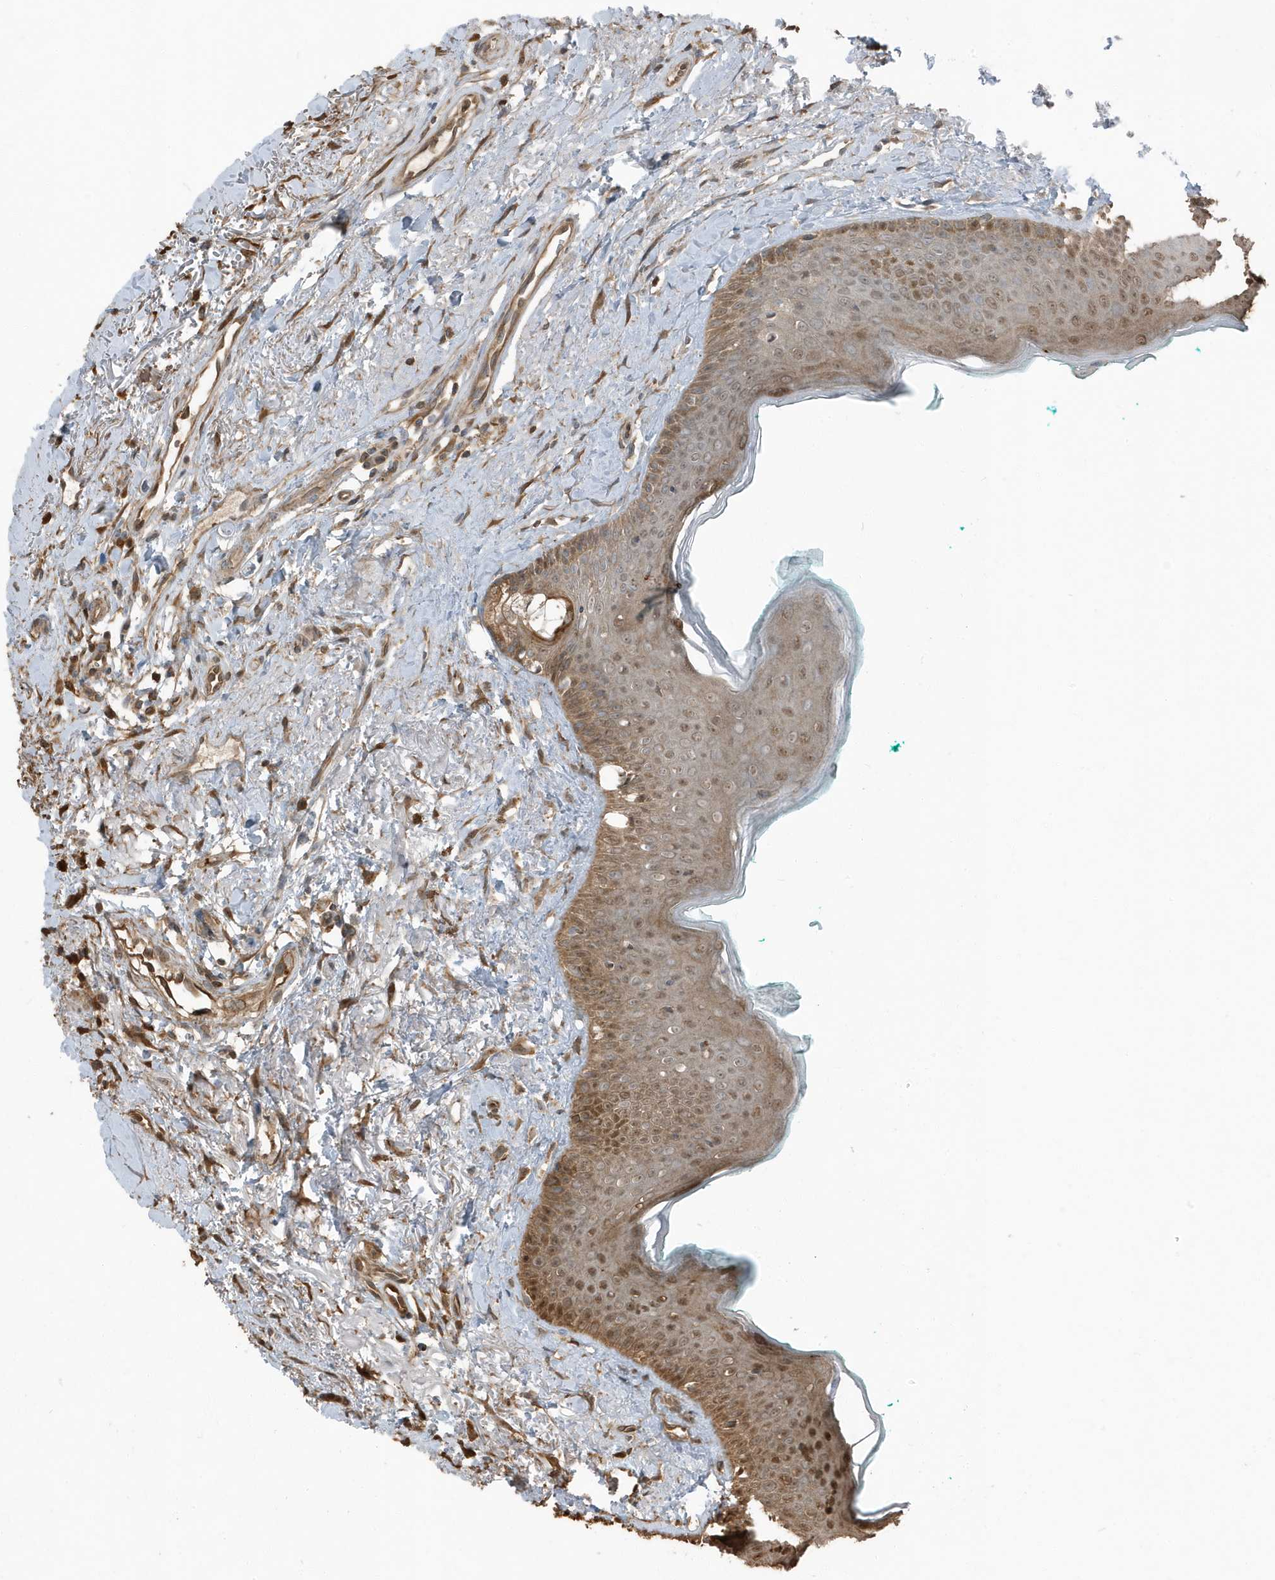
{"staining": {"intensity": "moderate", "quantity": ">75%", "location": "cytoplasmic/membranous,nuclear"}, "tissue": "oral mucosa", "cell_type": "Squamous epithelial cells", "image_type": "normal", "snomed": [{"axis": "morphology", "description": "Normal tissue, NOS"}, {"axis": "topography", "description": "Oral tissue"}], "caption": "Brown immunohistochemical staining in normal oral mucosa shows moderate cytoplasmic/membranous,nuclear positivity in approximately >75% of squamous epithelial cells. The protein of interest is stained brown, and the nuclei are stained in blue (DAB (3,3'-diaminobenzidine) IHC with brightfield microscopy, high magnification).", "gene": "AZI2", "patient": {"sex": "female", "age": 70}}